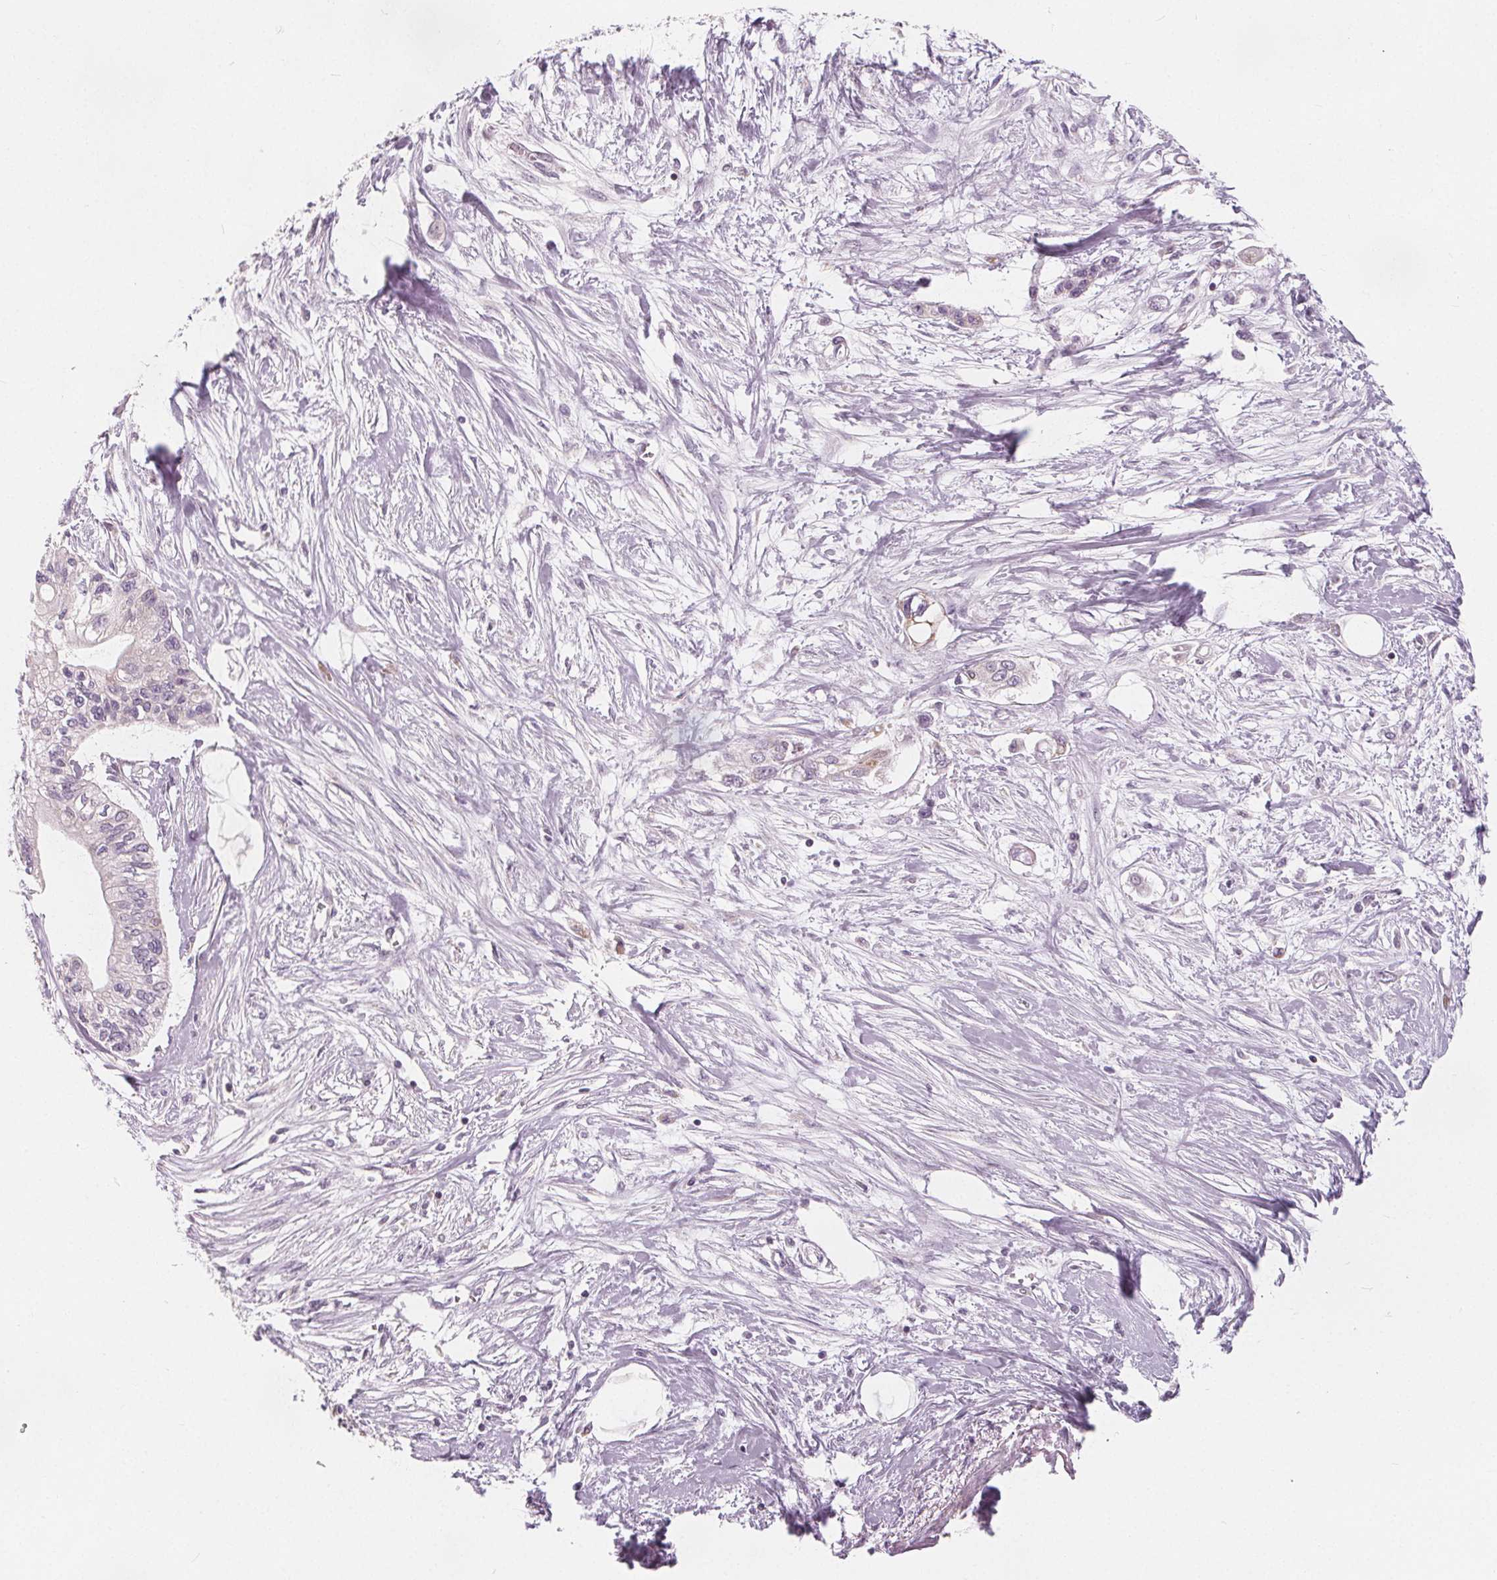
{"staining": {"intensity": "negative", "quantity": "none", "location": "none"}, "tissue": "pancreatic cancer", "cell_type": "Tumor cells", "image_type": "cancer", "snomed": [{"axis": "morphology", "description": "Adenocarcinoma, NOS"}, {"axis": "topography", "description": "Pancreas"}], "caption": "Tumor cells show no significant expression in adenocarcinoma (pancreatic).", "gene": "NUP210L", "patient": {"sex": "female", "age": 77}}